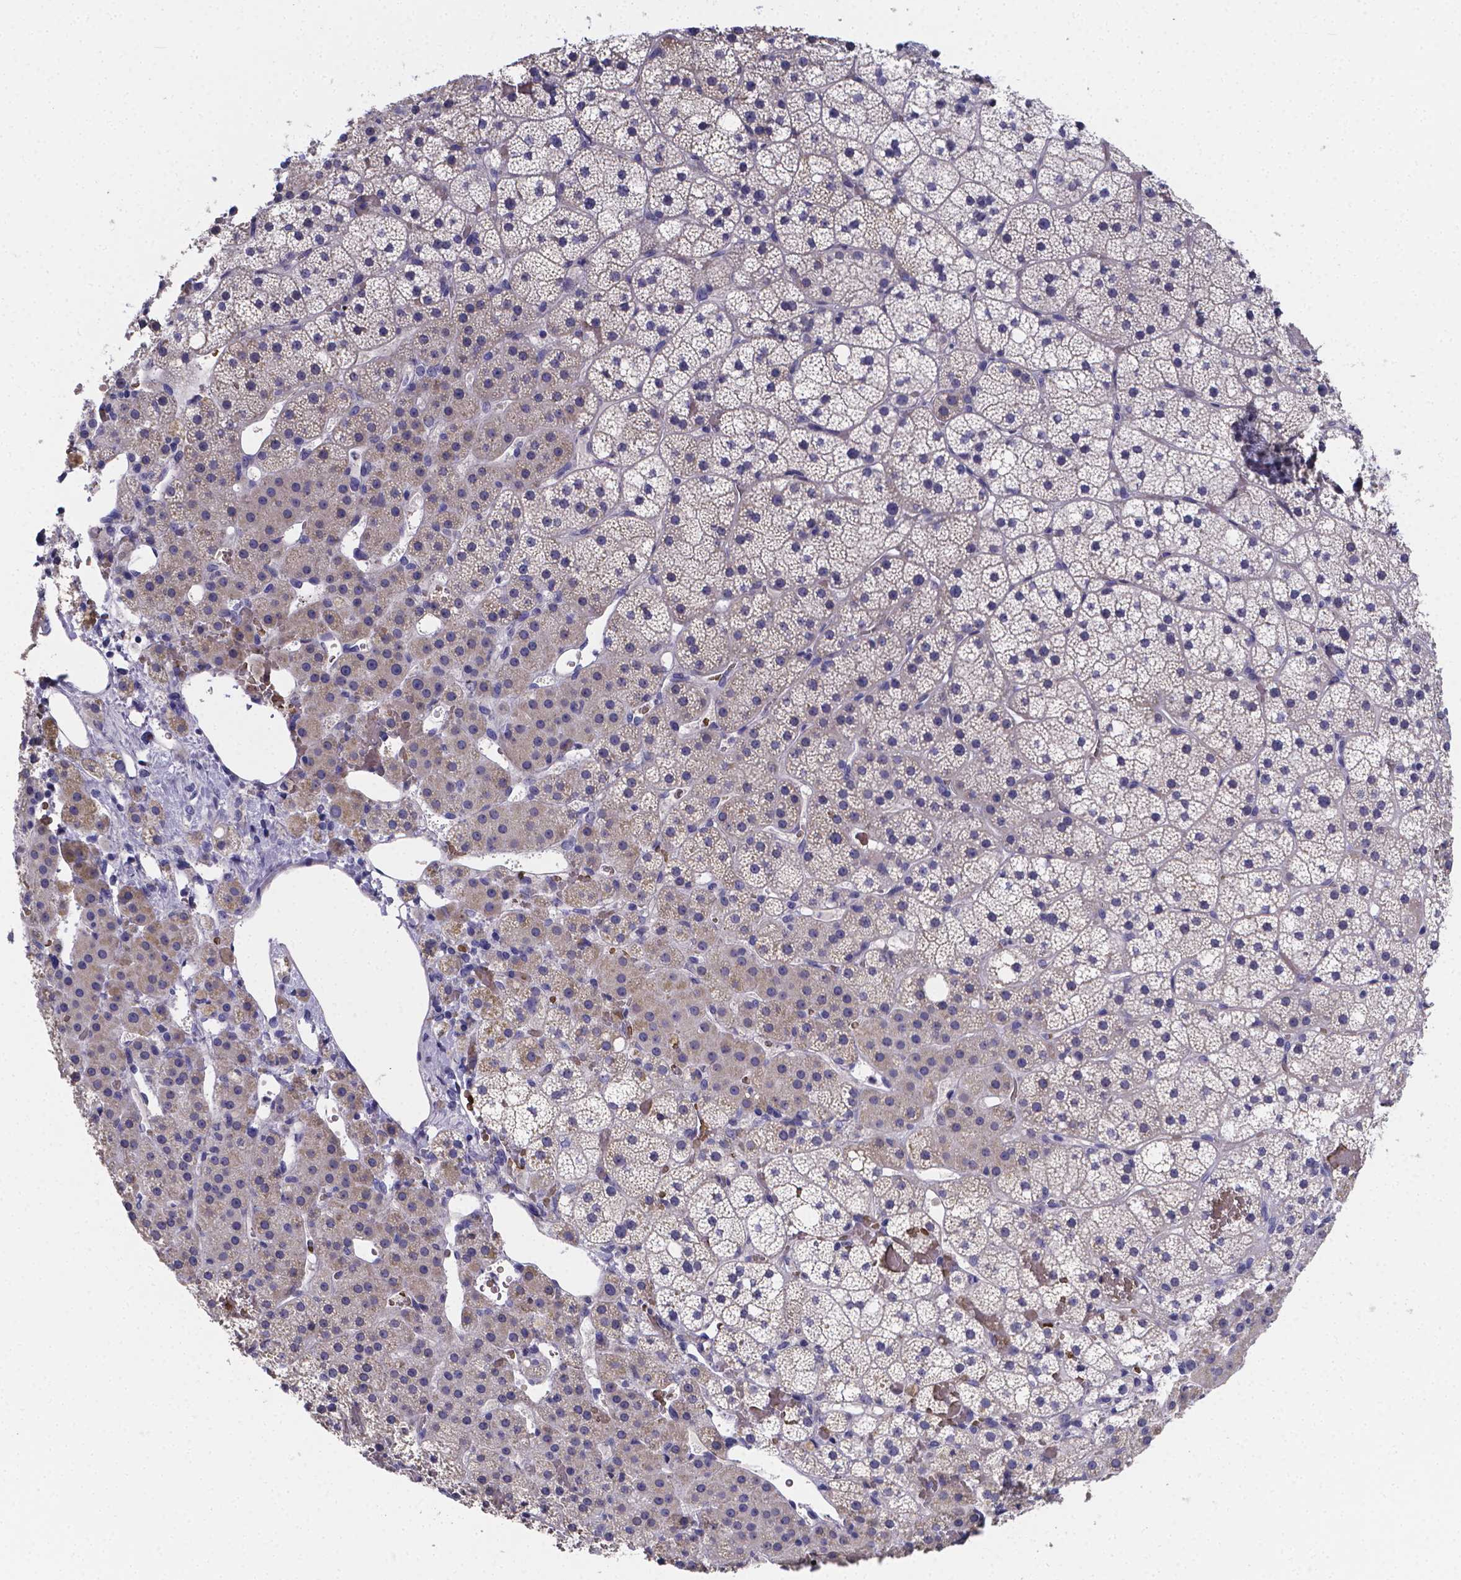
{"staining": {"intensity": "weak", "quantity": "<25%", "location": "cytoplasmic/membranous"}, "tissue": "adrenal gland", "cell_type": "Glandular cells", "image_type": "normal", "snomed": [{"axis": "morphology", "description": "Normal tissue, NOS"}, {"axis": "topography", "description": "Adrenal gland"}], "caption": "Immunohistochemistry (IHC) of normal adrenal gland displays no expression in glandular cells.", "gene": "GABRA3", "patient": {"sex": "male", "age": 53}}